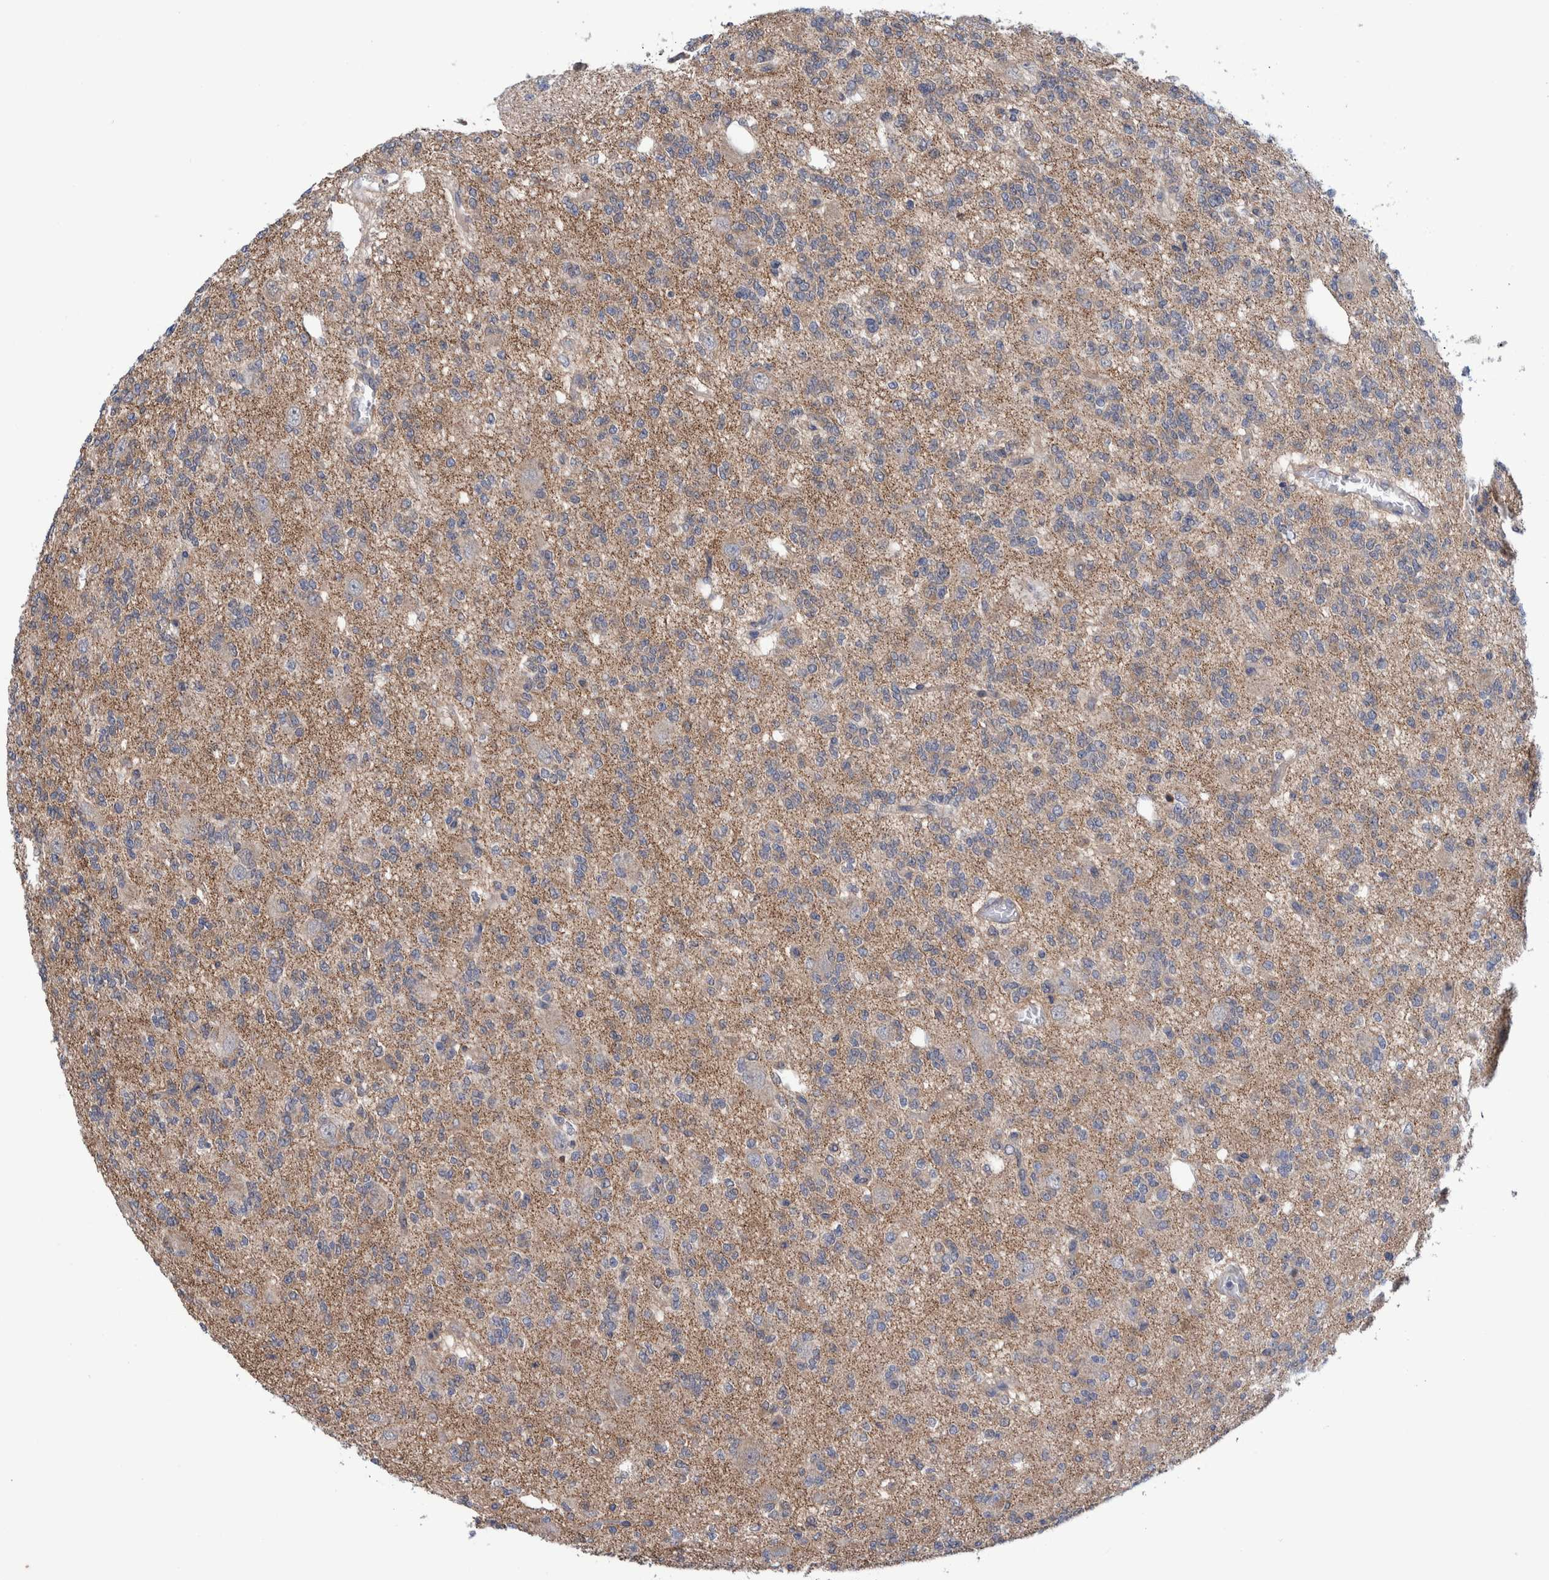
{"staining": {"intensity": "weak", "quantity": ">75%", "location": "cytoplasmic/membranous"}, "tissue": "glioma", "cell_type": "Tumor cells", "image_type": "cancer", "snomed": [{"axis": "morphology", "description": "Glioma, malignant, Low grade"}, {"axis": "topography", "description": "Brain"}], "caption": "Immunohistochemistry (IHC) (DAB (3,3'-diaminobenzidine)) staining of human malignant glioma (low-grade) displays weak cytoplasmic/membranous protein expression in about >75% of tumor cells.", "gene": "PFAS", "patient": {"sex": "male", "age": 38}}